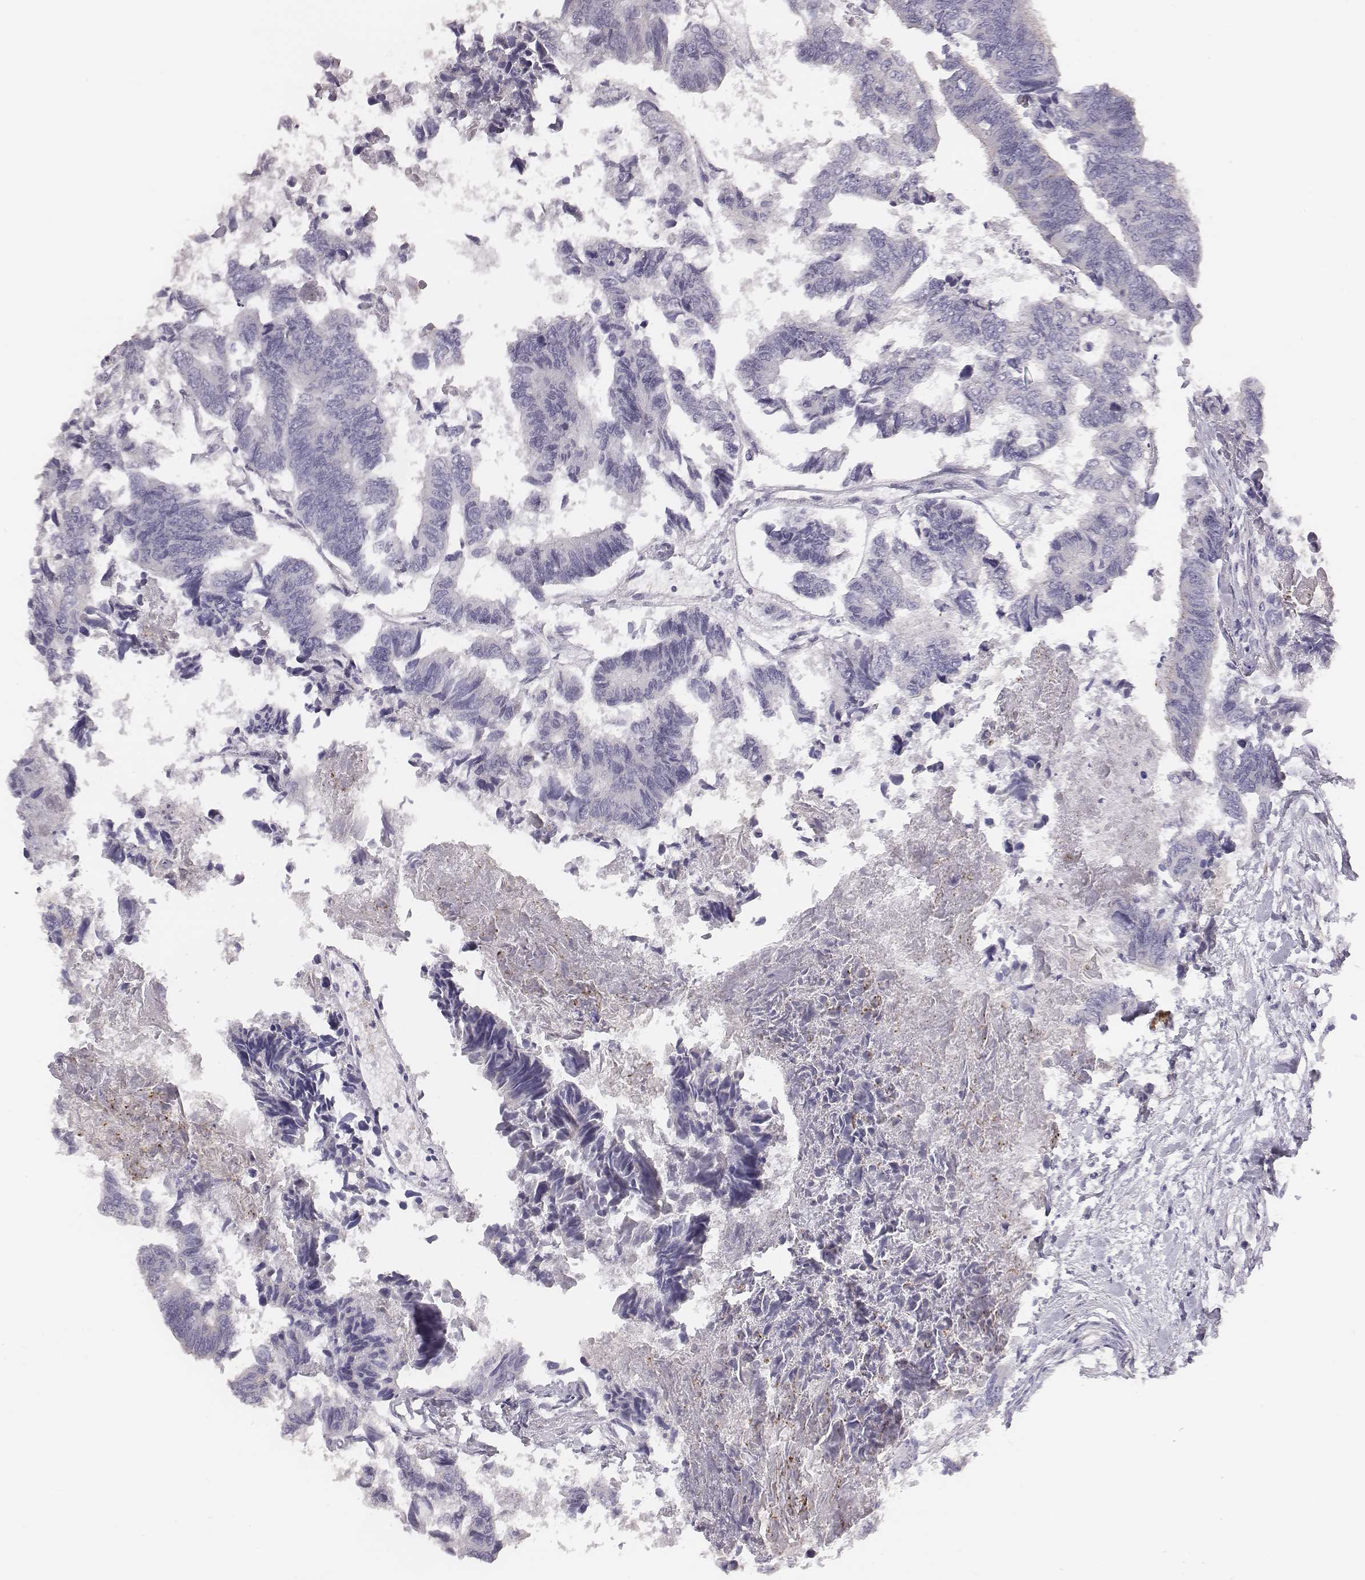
{"staining": {"intensity": "negative", "quantity": "none", "location": "none"}, "tissue": "colorectal cancer", "cell_type": "Tumor cells", "image_type": "cancer", "snomed": [{"axis": "morphology", "description": "Adenocarcinoma, NOS"}, {"axis": "topography", "description": "Colon"}], "caption": "The immunohistochemistry histopathology image has no significant staining in tumor cells of colorectal adenocarcinoma tissue.", "gene": "PRKCZ", "patient": {"sex": "female", "age": 65}}